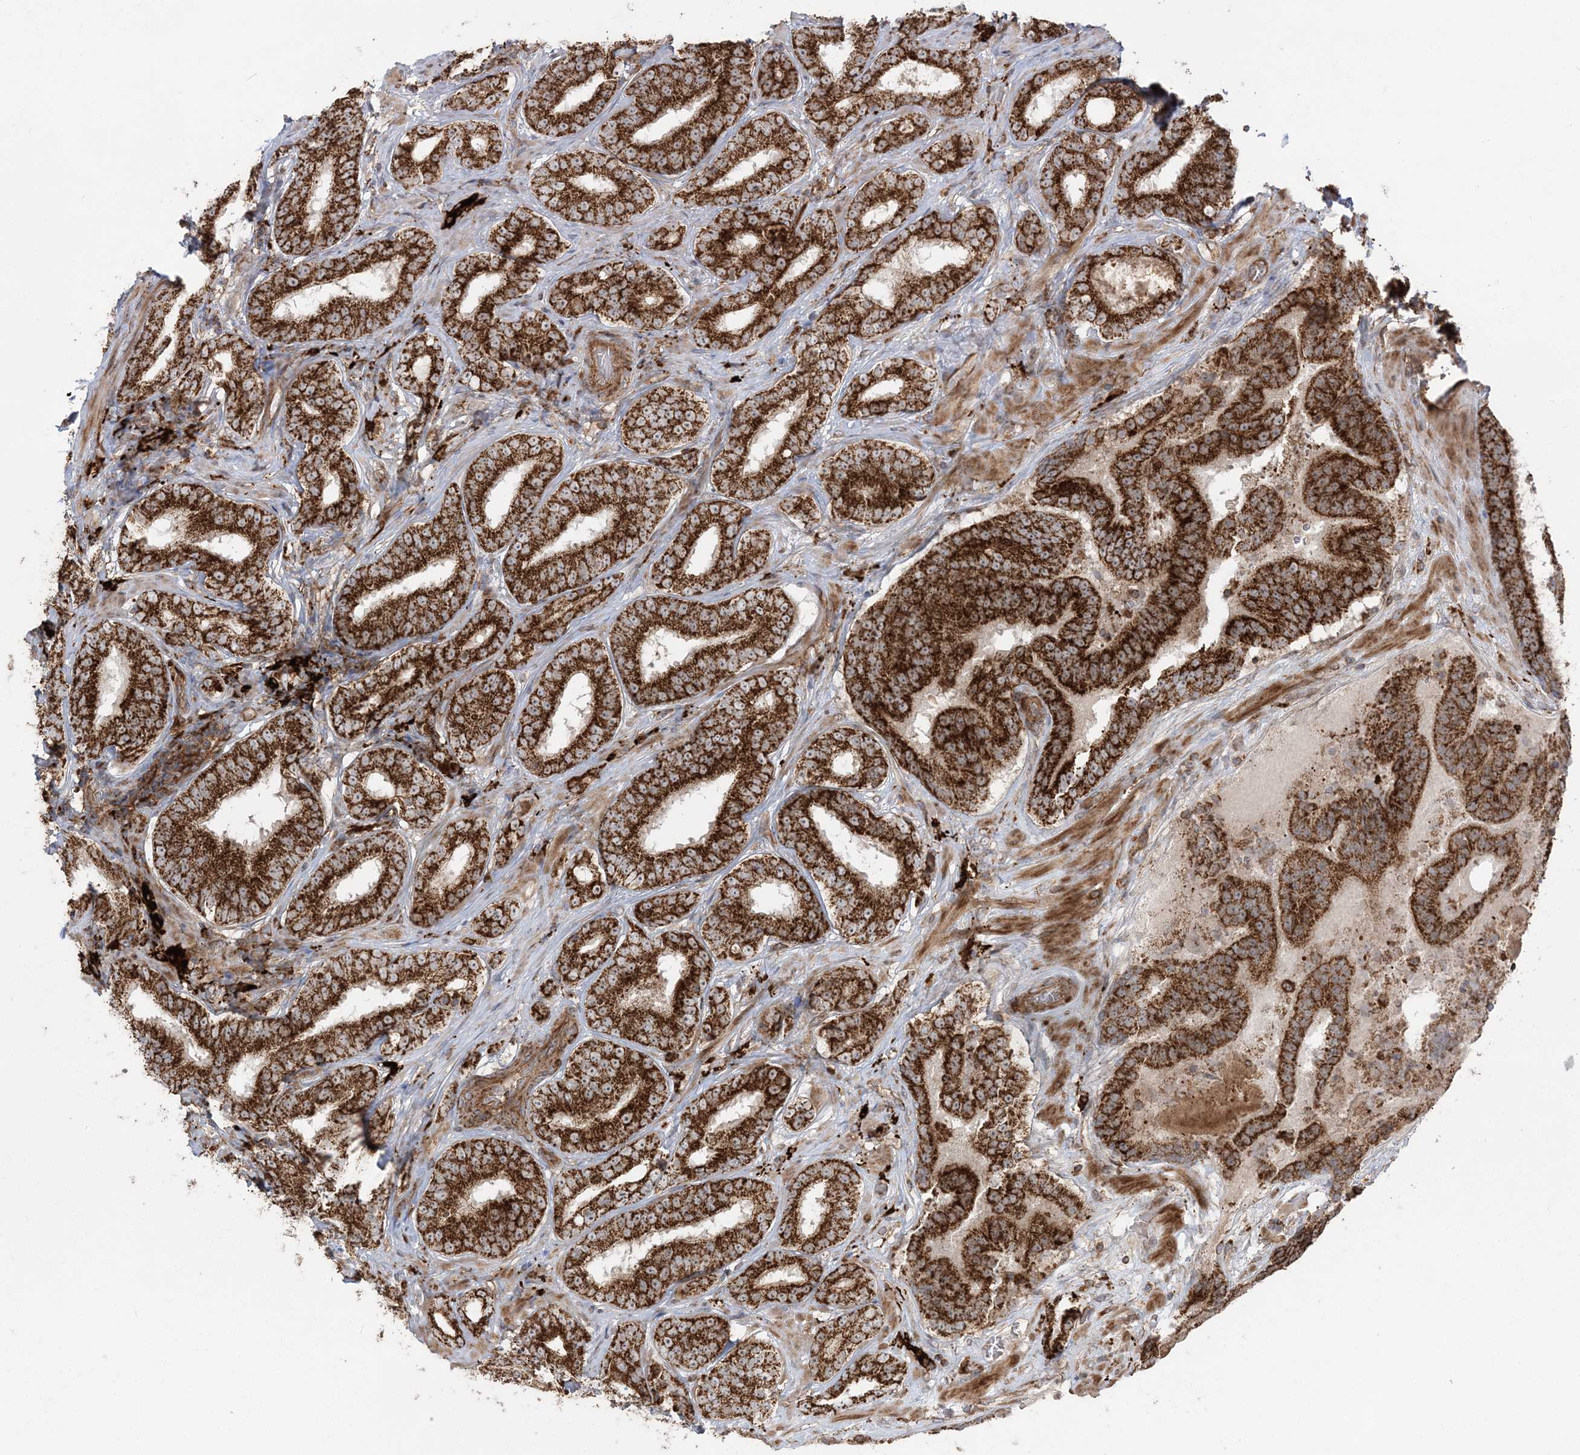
{"staining": {"intensity": "strong", "quantity": ">75%", "location": "cytoplasmic/membranous"}, "tissue": "prostate cancer", "cell_type": "Tumor cells", "image_type": "cancer", "snomed": [{"axis": "morphology", "description": "Adenocarcinoma, High grade"}, {"axis": "topography", "description": "Prostate"}], "caption": "IHC of human prostate adenocarcinoma (high-grade) demonstrates high levels of strong cytoplasmic/membranous expression in about >75% of tumor cells. (brown staining indicates protein expression, while blue staining denotes nuclei).", "gene": "LRPPRC", "patient": {"sex": "male", "age": 57}}